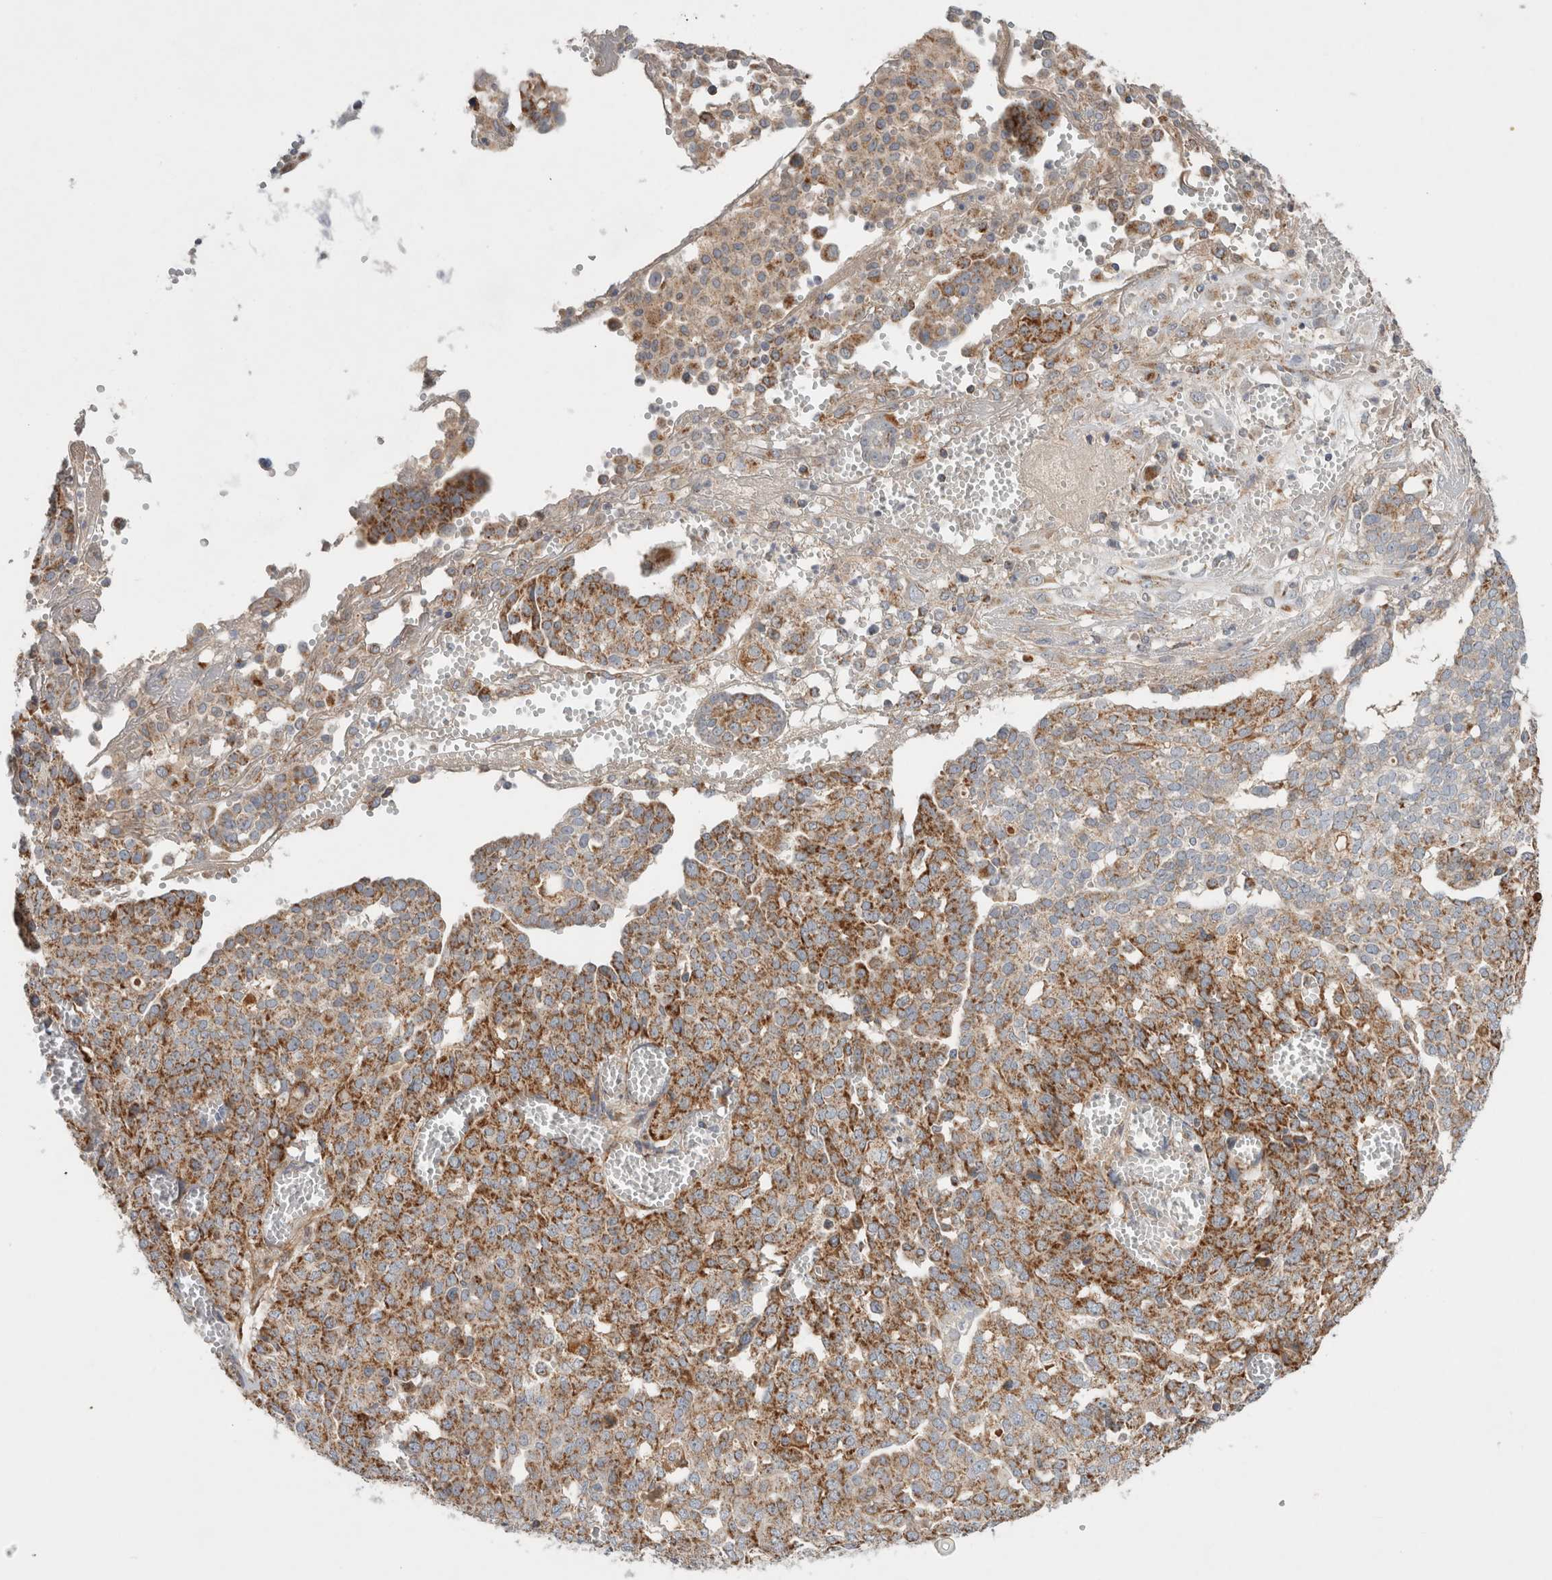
{"staining": {"intensity": "moderate", "quantity": ">75%", "location": "cytoplasmic/membranous"}, "tissue": "ovarian cancer", "cell_type": "Tumor cells", "image_type": "cancer", "snomed": [{"axis": "morphology", "description": "Cystadenocarcinoma, serous, NOS"}, {"axis": "topography", "description": "Soft tissue"}, {"axis": "topography", "description": "Ovary"}], "caption": "Serous cystadenocarcinoma (ovarian) tissue exhibits moderate cytoplasmic/membranous expression in about >75% of tumor cells (DAB IHC, brown staining for protein, blue staining for nuclei).", "gene": "MRPS28", "patient": {"sex": "female", "age": 57}}